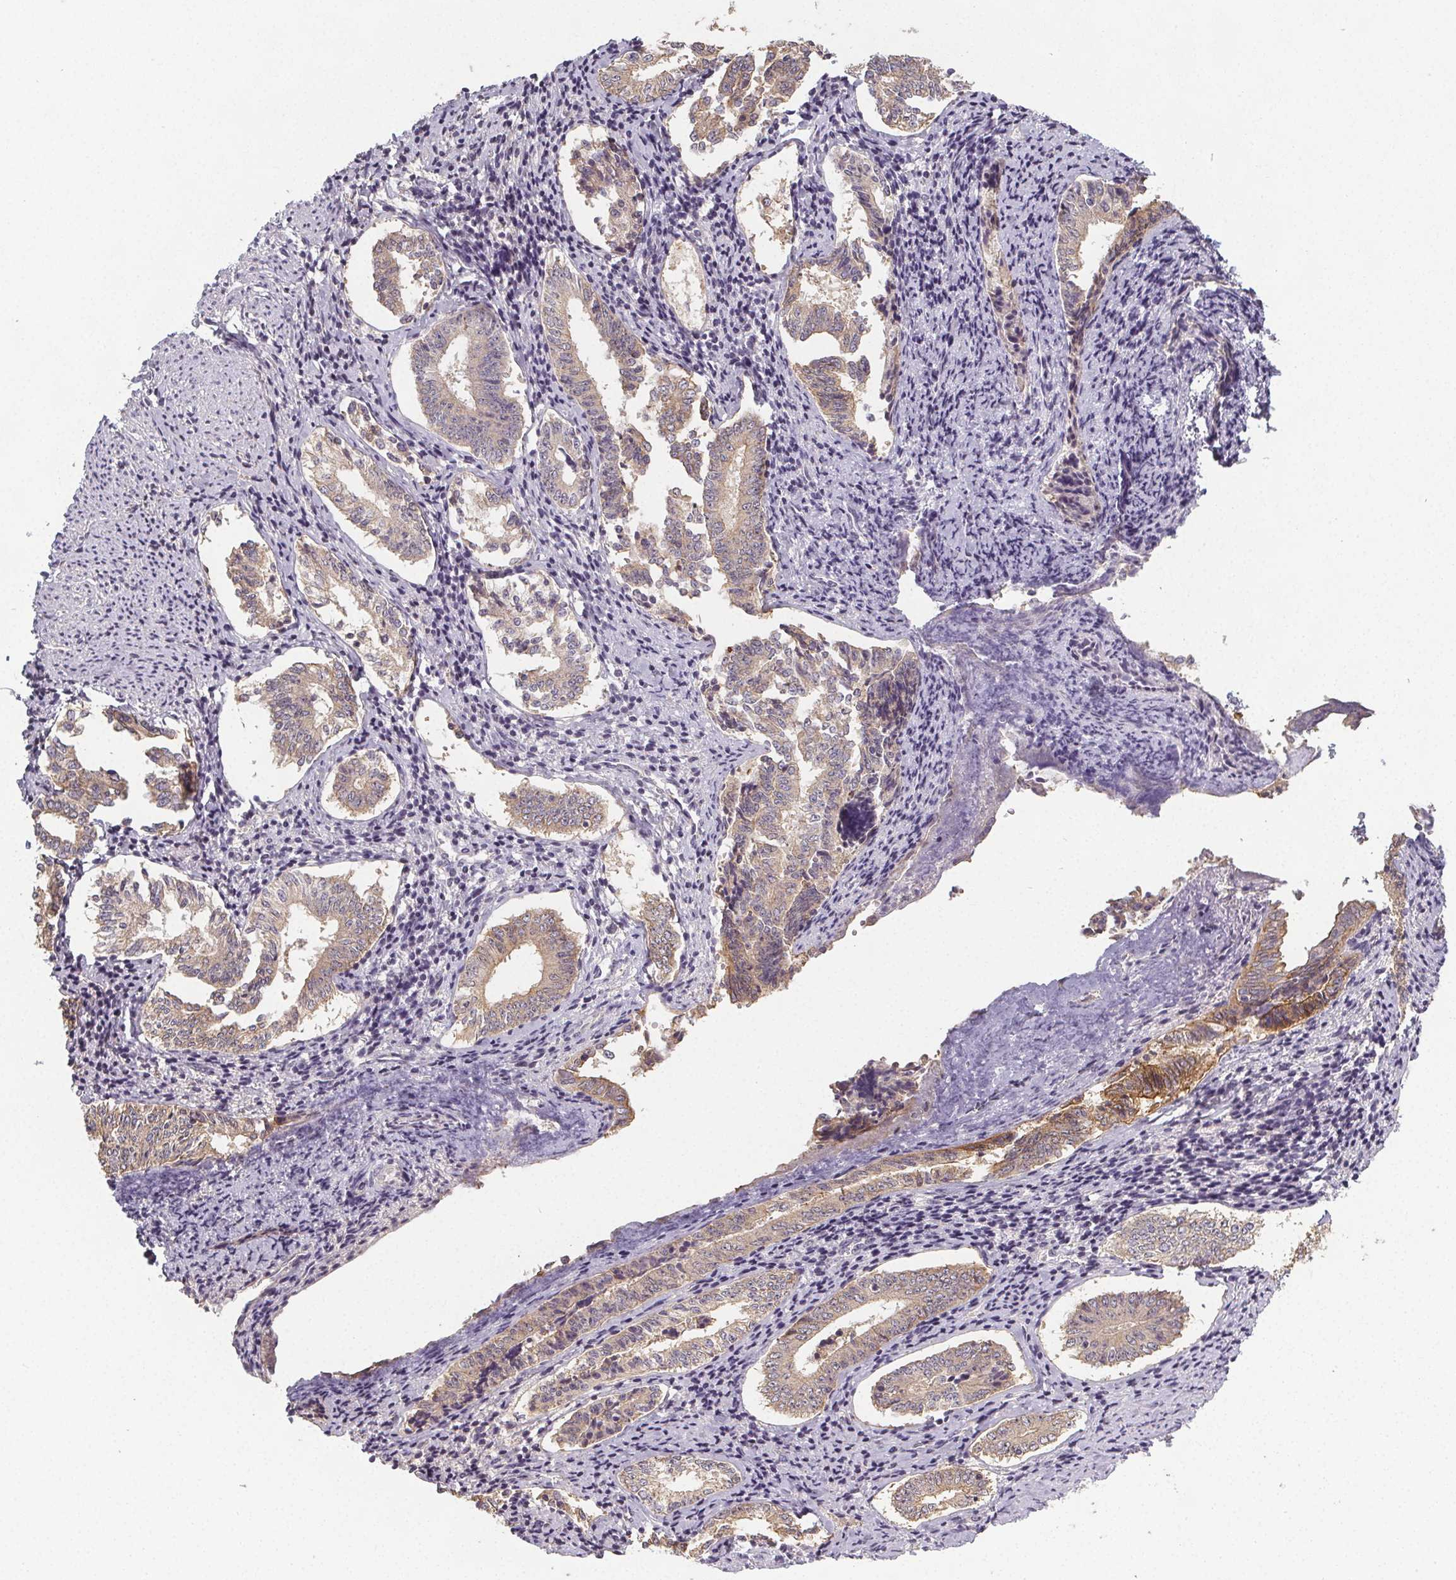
{"staining": {"intensity": "weak", "quantity": "25%-75%", "location": "cytoplasmic/membranous"}, "tissue": "cervical cancer", "cell_type": "Tumor cells", "image_type": "cancer", "snomed": [{"axis": "morphology", "description": "Squamous cell carcinoma, NOS"}, {"axis": "topography", "description": "Cervix"}], "caption": "DAB (3,3'-diaminobenzidine) immunohistochemical staining of human cervical cancer demonstrates weak cytoplasmic/membranous protein expression in about 25%-75% of tumor cells. The staining was performed using DAB (3,3'-diaminobenzidine), with brown indicating positive protein expression. Nuclei are stained blue with hematoxylin.", "gene": "SLC26A2", "patient": {"sex": "female", "age": 59}}